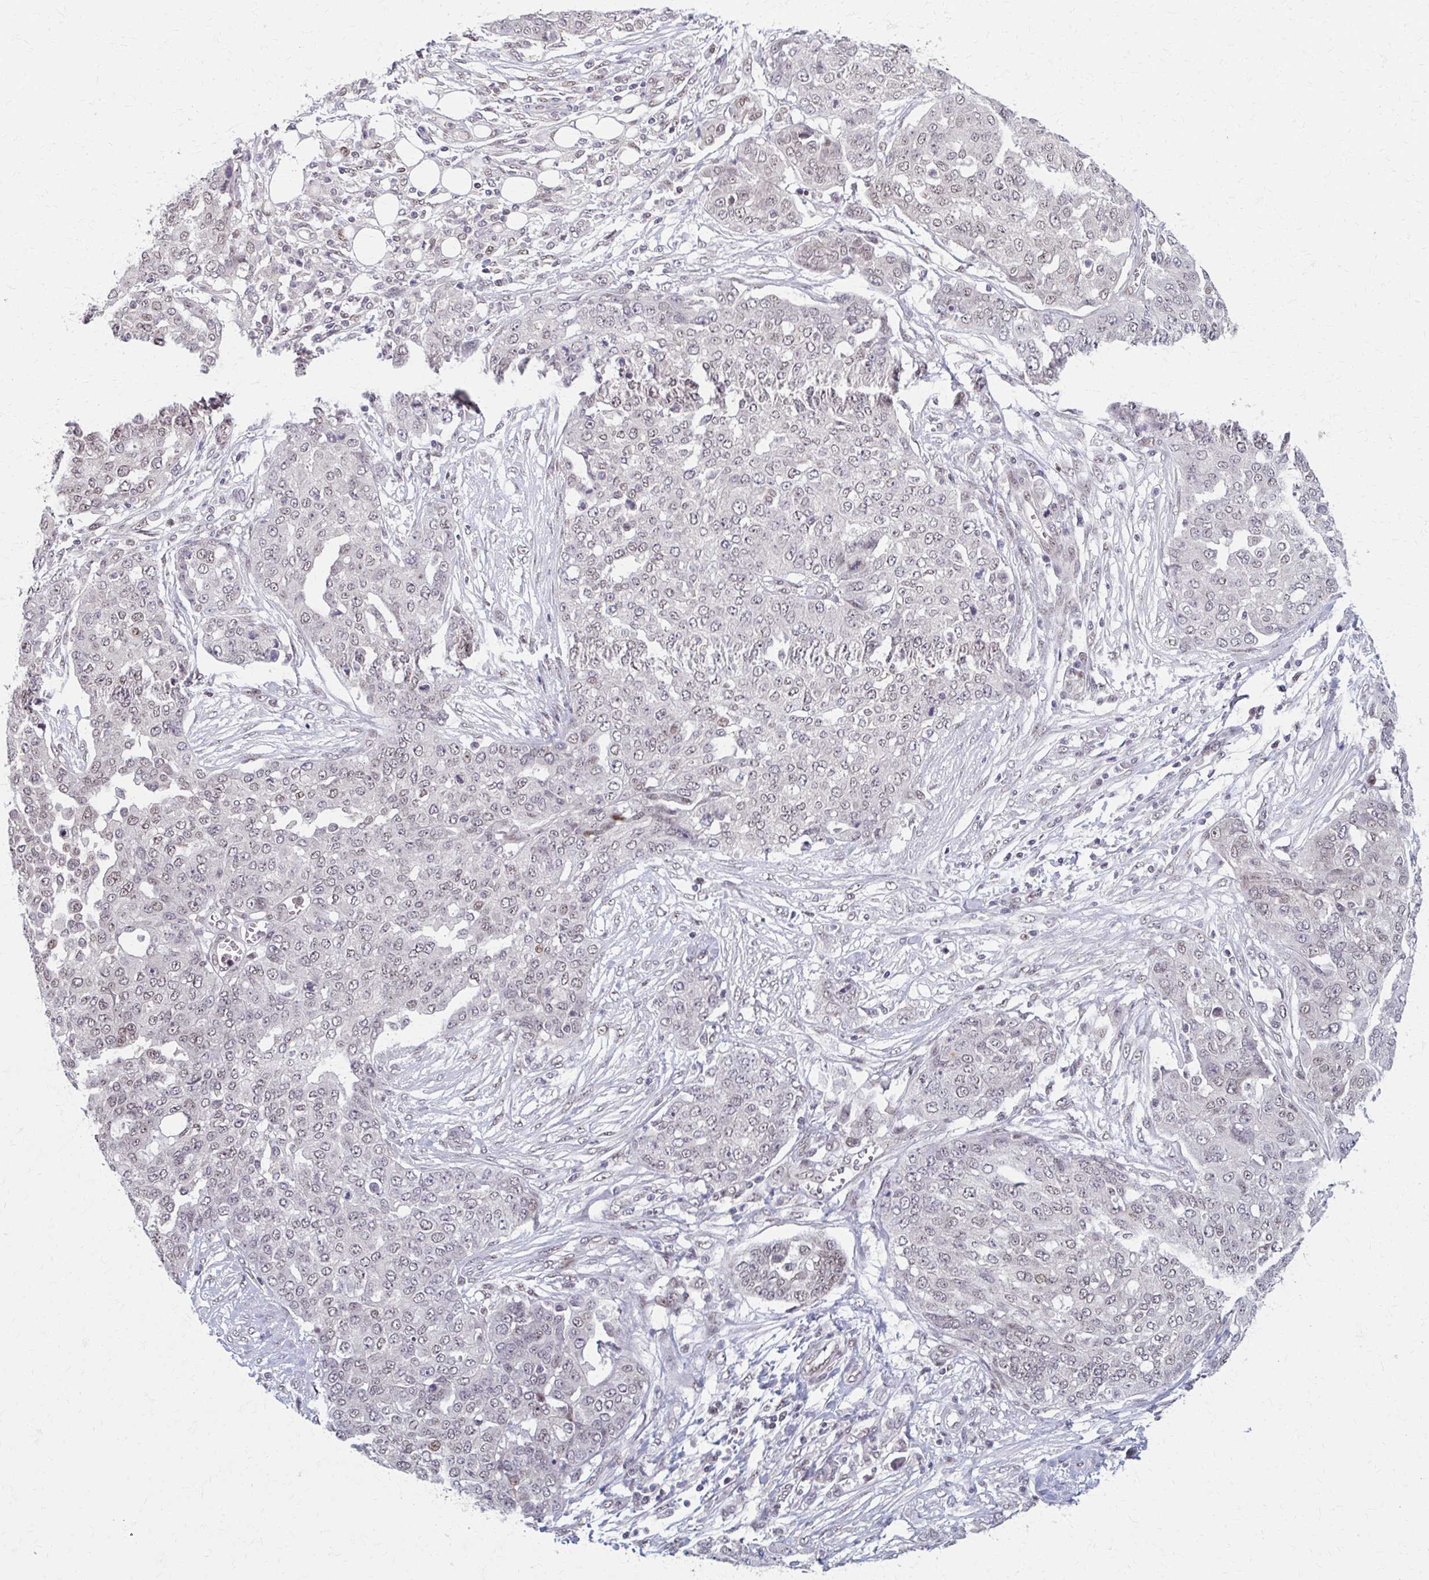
{"staining": {"intensity": "weak", "quantity": "25%-75%", "location": "nuclear"}, "tissue": "ovarian cancer", "cell_type": "Tumor cells", "image_type": "cancer", "snomed": [{"axis": "morphology", "description": "Cystadenocarcinoma, serous, NOS"}, {"axis": "topography", "description": "Soft tissue"}, {"axis": "topography", "description": "Ovary"}], "caption": "Protein staining by immunohistochemistry demonstrates weak nuclear positivity in about 25%-75% of tumor cells in ovarian cancer.", "gene": "SETBP1", "patient": {"sex": "female", "age": 57}}